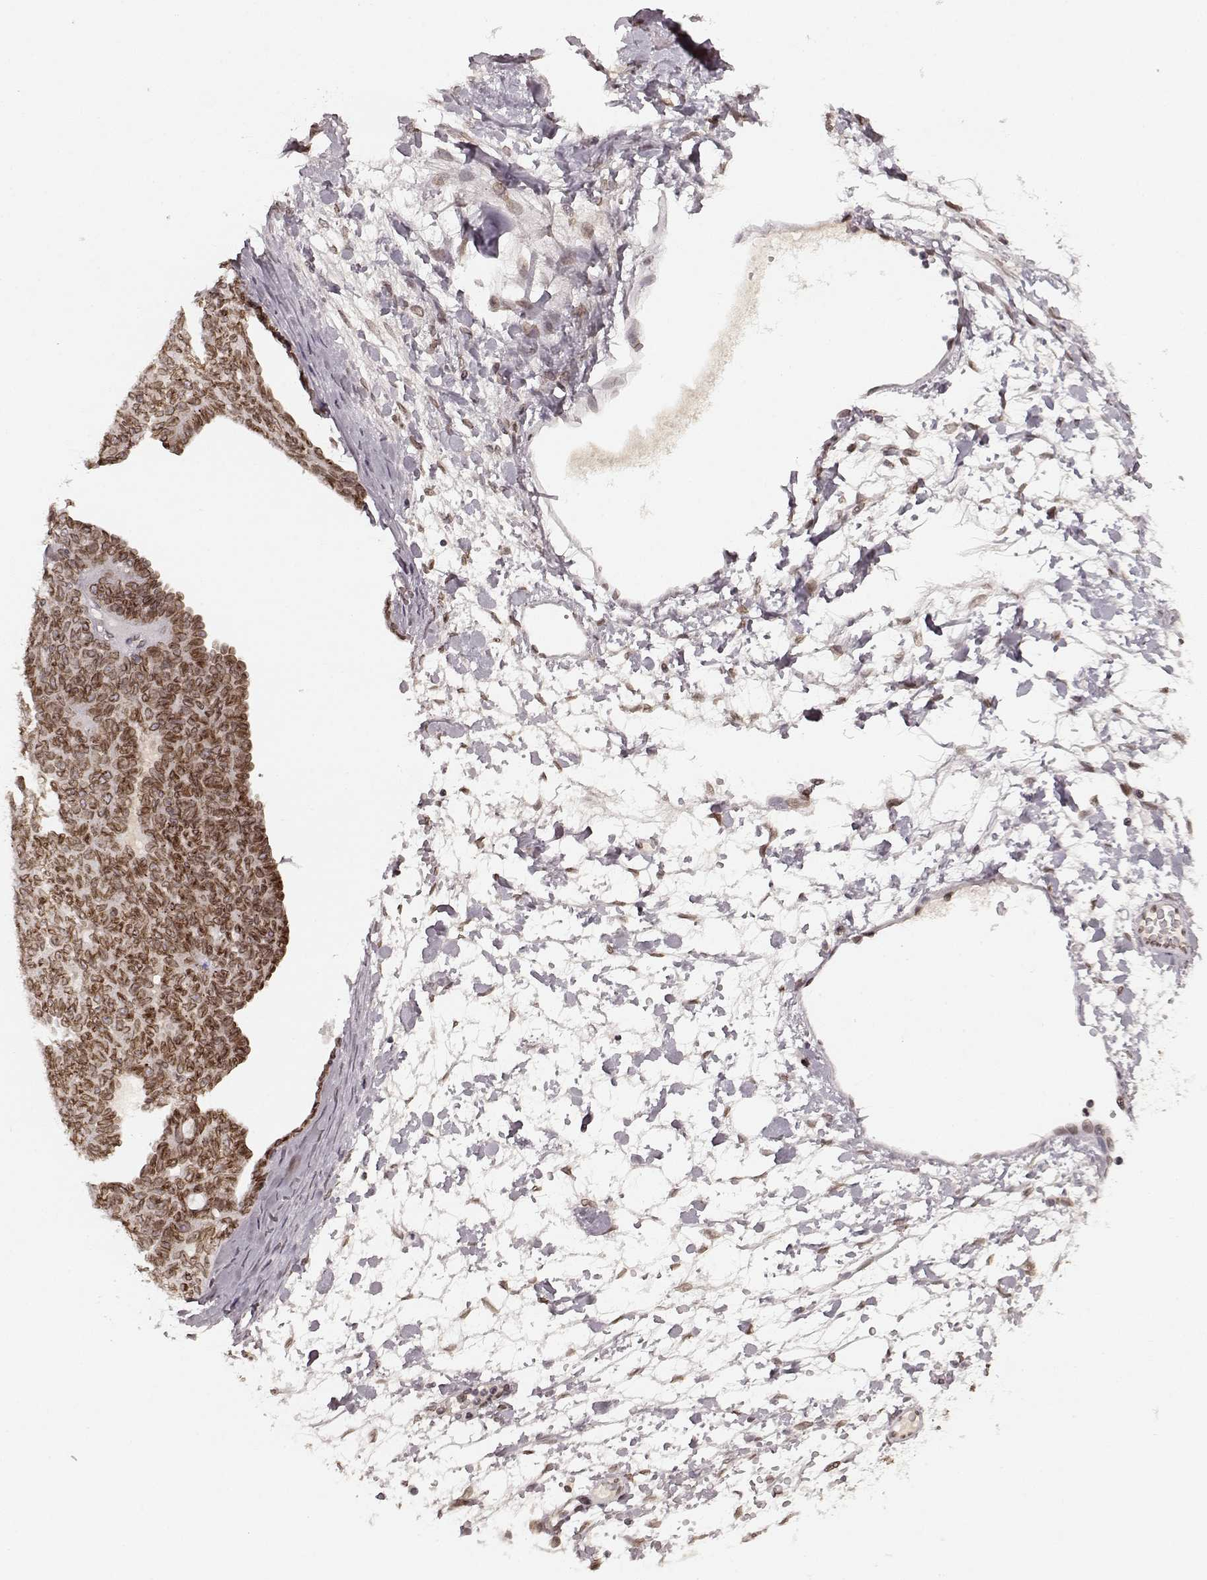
{"staining": {"intensity": "strong", "quantity": ">75%", "location": "cytoplasmic/membranous,nuclear"}, "tissue": "ovarian cancer", "cell_type": "Tumor cells", "image_type": "cancer", "snomed": [{"axis": "morphology", "description": "Cystadenocarcinoma, serous, NOS"}, {"axis": "topography", "description": "Ovary"}], "caption": "Immunohistochemical staining of human ovarian cancer demonstrates strong cytoplasmic/membranous and nuclear protein positivity in approximately >75% of tumor cells.", "gene": "DCAF12", "patient": {"sex": "female", "age": 71}}